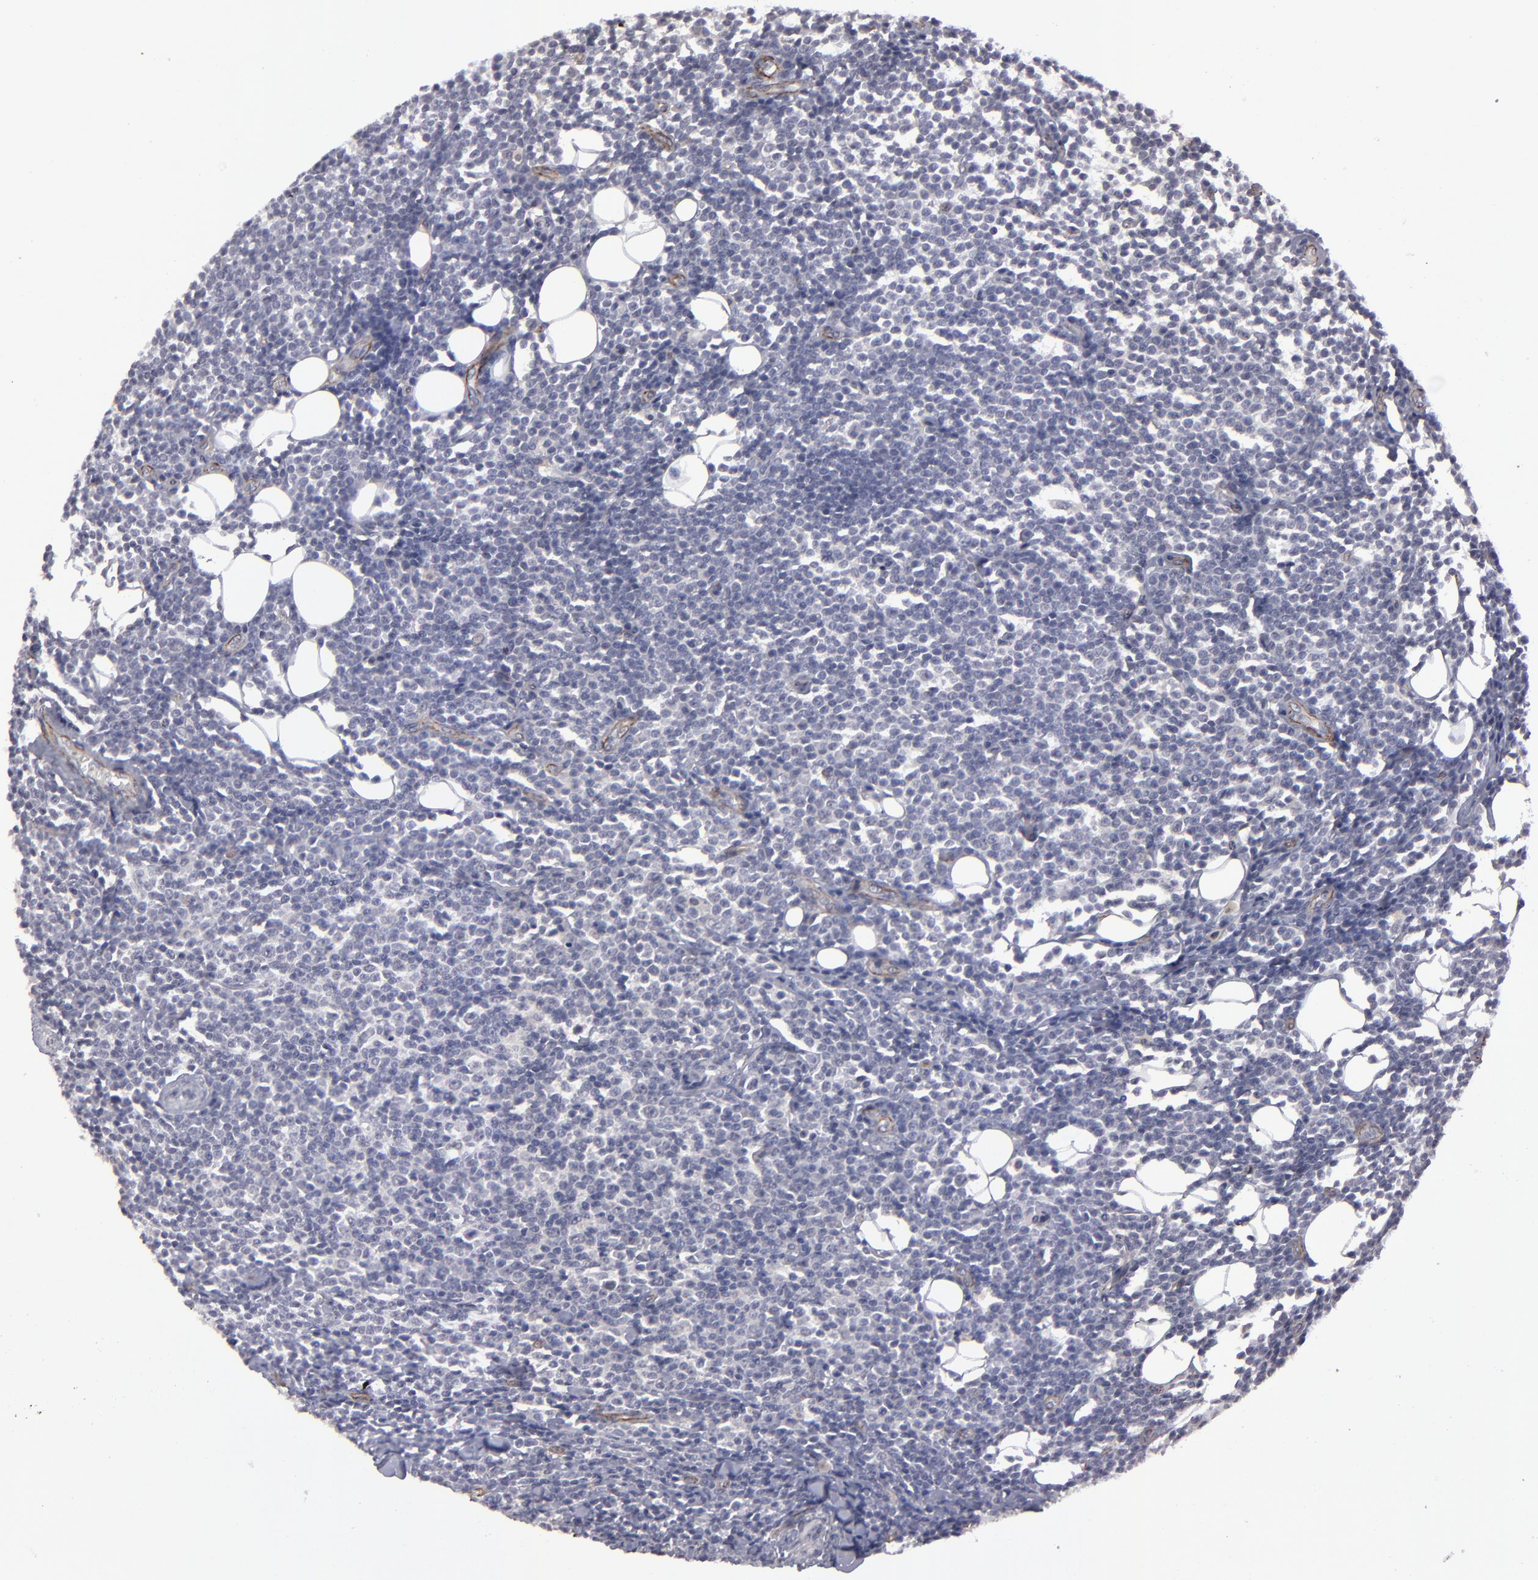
{"staining": {"intensity": "negative", "quantity": "none", "location": "none"}, "tissue": "lymphoma", "cell_type": "Tumor cells", "image_type": "cancer", "snomed": [{"axis": "morphology", "description": "Malignant lymphoma, non-Hodgkin's type, Low grade"}, {"axis": "topography", "description": "Soft tissue"}], "caption": "DAB immunohistochemical staining of human malignant lymphoma, non-Hodgkin's type (low-grade) shows no significant positivity in tumor cells.", "gene": "ZNF175", "patient": {"sex": "male", "age": 92}}